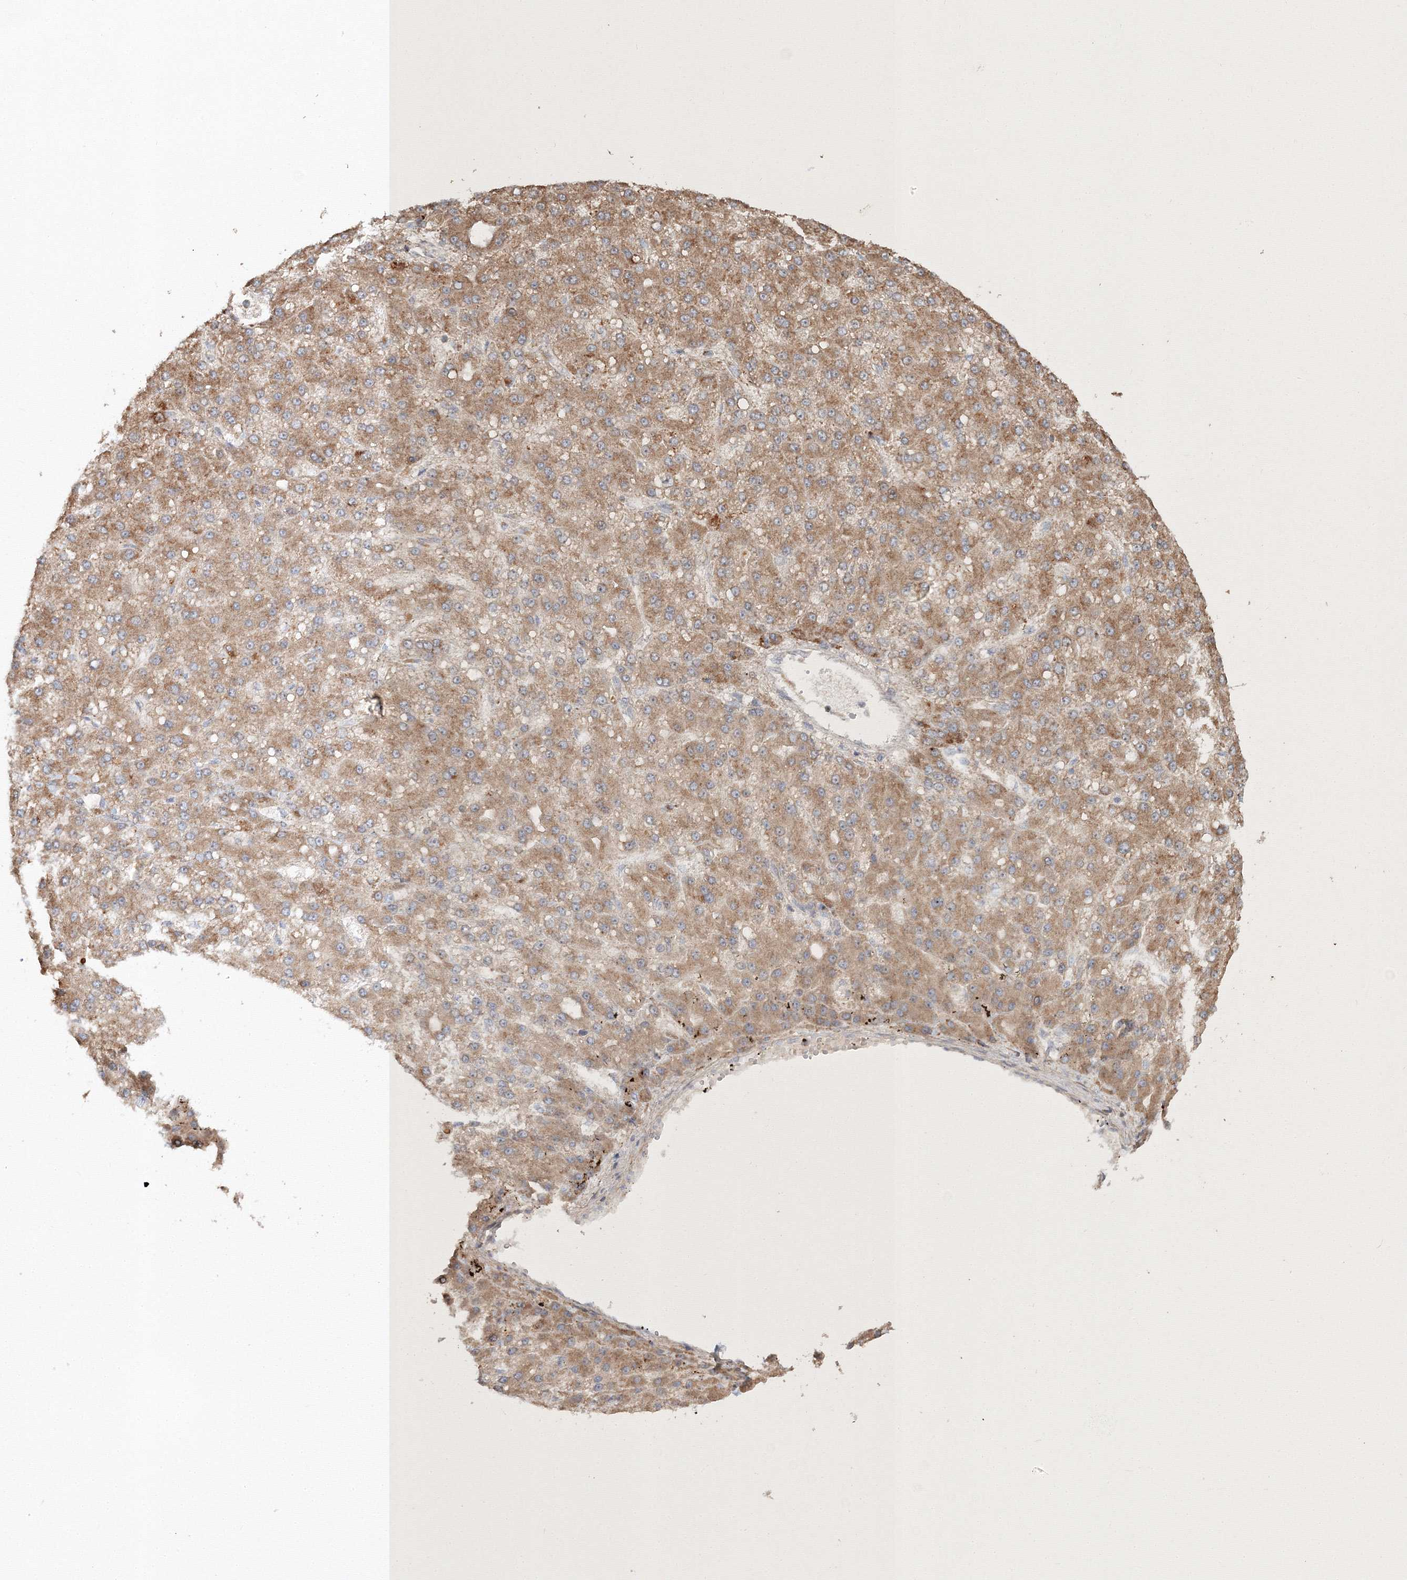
{"staining": {"intensity": "moderate", "quantity": ">75%", "location": "cytoplasmic/membranous"}, "tissue": "liver cancer", "cell_type": "Tumor cells", "image_type": "cancer", "snomed": [{"axis": "morphology", "description": "Carcinoma, Hepatocellular, NOS"}, {"axis": "topography", "description": "Liver"}], "caption": "Liver hepatocellular carcinoma stained for a protein reveals moderate cytoplasmic/membranous positivity in tumor cells. The staining was performed using DAB to visualize the protein expression in brown, while the nuclei were stained in blue with hematoxylin (Magnification: 20x).", "gene": "DDO", "patient": {"sex": "male", "age": 67}}